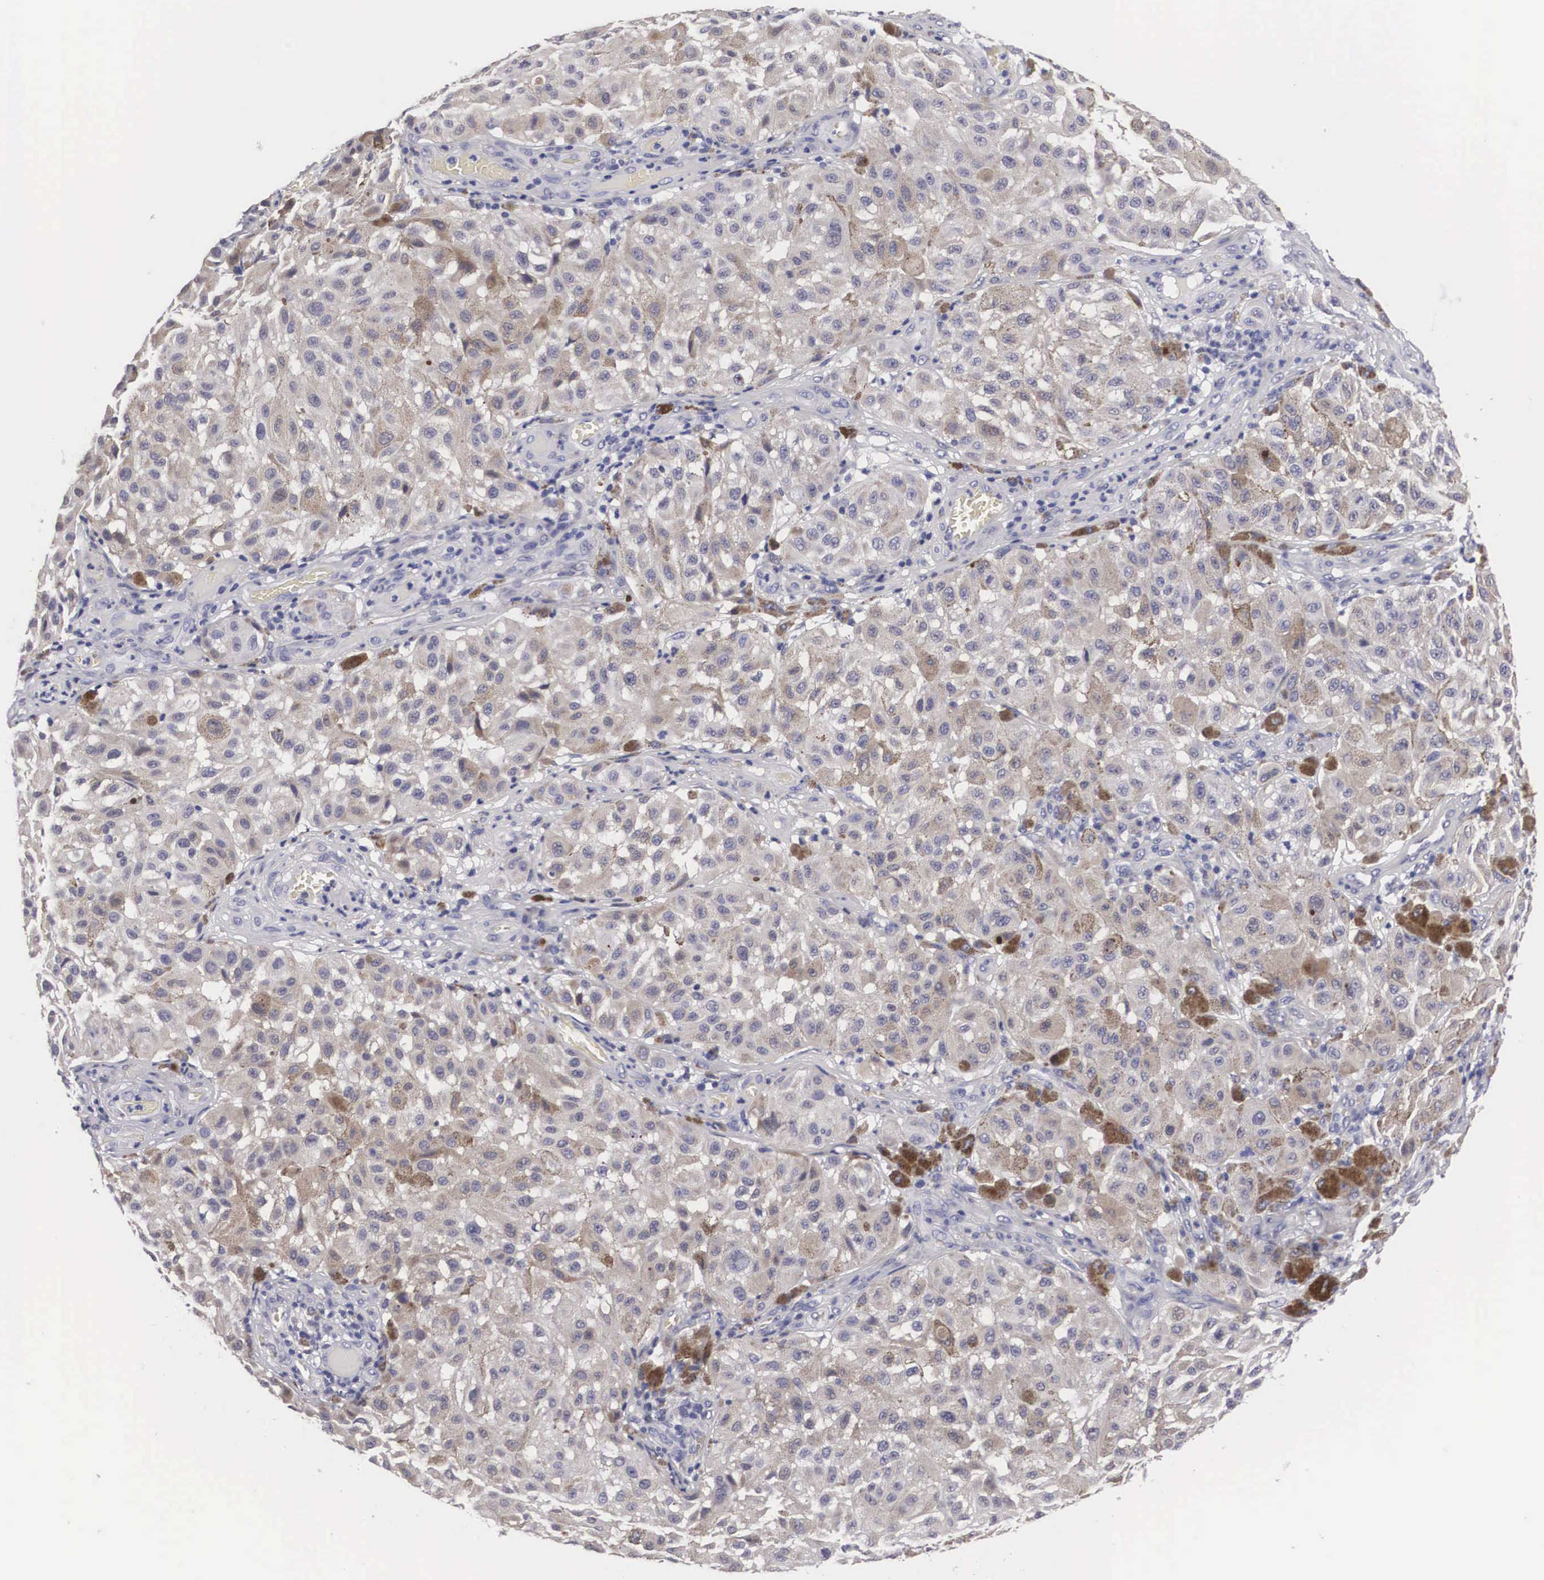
{"staining": {"intensity": "weak", "quantity": "25%-75%", "location": "cytoplasmic/membranous"}, "tissue": "melanoma", "cell_type": "Tumor cells", "image_type": "cancer", "snomed": [{"axis": "morphology", "description": "Malignant melanoma, NOS"}, {"axis": "topography", "description": "Skin"}], "caption": "Melanoma stained with immunohistochemistry shows weak cytoplasmic/membranous staining in about 25%-75% of tumor cells.", "gene": "ARMCX3", "patient": {"sex": "female", "age": 64}}